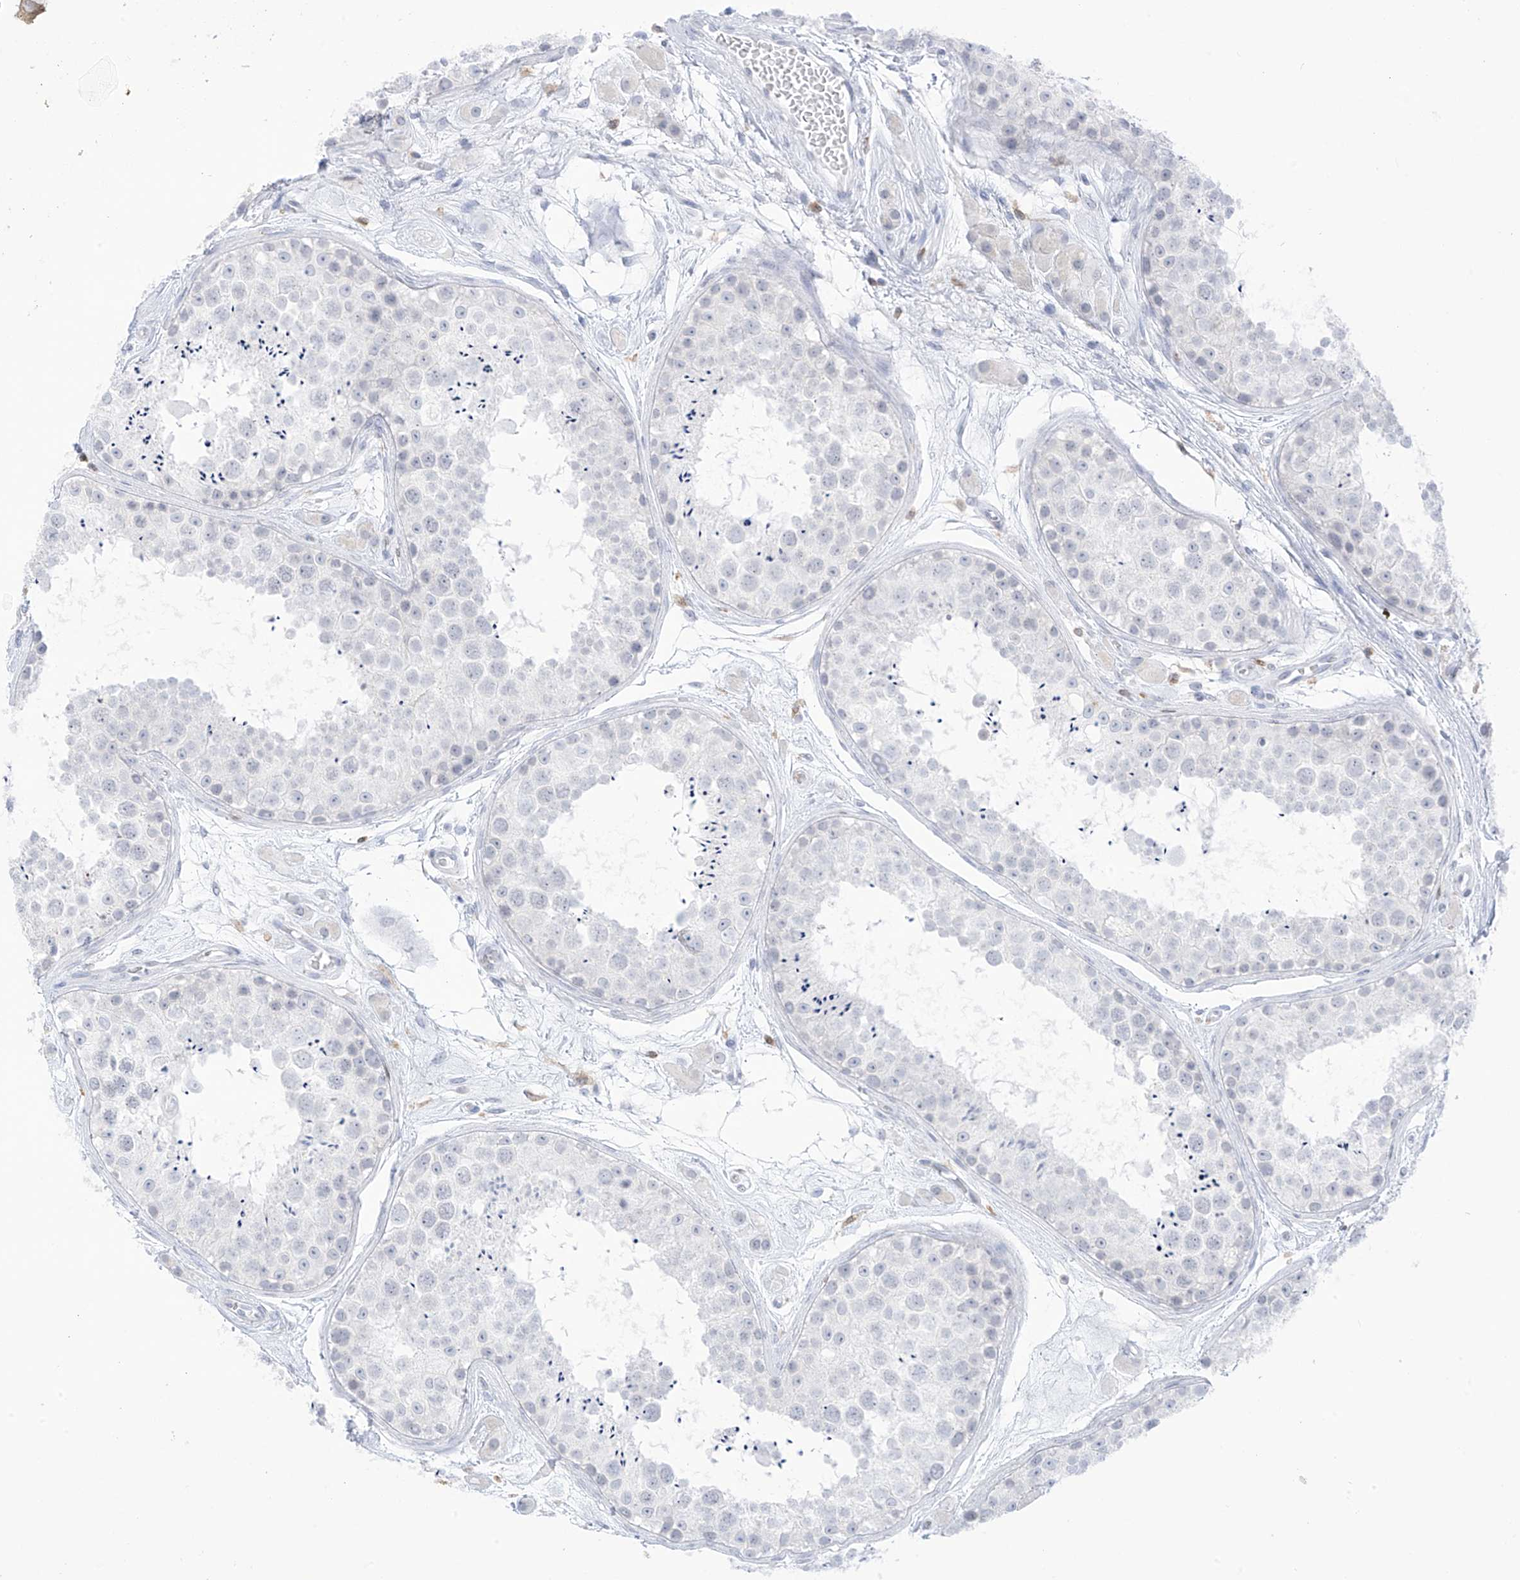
{"staining": {"intensity": "negative", "quantity": "none", "location": "none"}, "tissue": "testis", "cell_type": "Cells in seminiferous ducts", "image_type": "normal", "snomed": [{"axis": "morphology", "description": "Normal tissue, NOS"}, {"axis": "topography", "description": "Testis"}], "caption": "Immunohistochemistry (IHC) micrograph of unremarkable testis stained for a protein (brown), which reveals no expression in cells in seminiferous ducts. (Stains: DAB (3,3'-diaminobenzidine) IHC with hematoxylin counter stain, Microscopy: brightfield microscopy at high magnification).", "gene": "TBXAS1", "patient": {"sex": "male", "age": 25}}